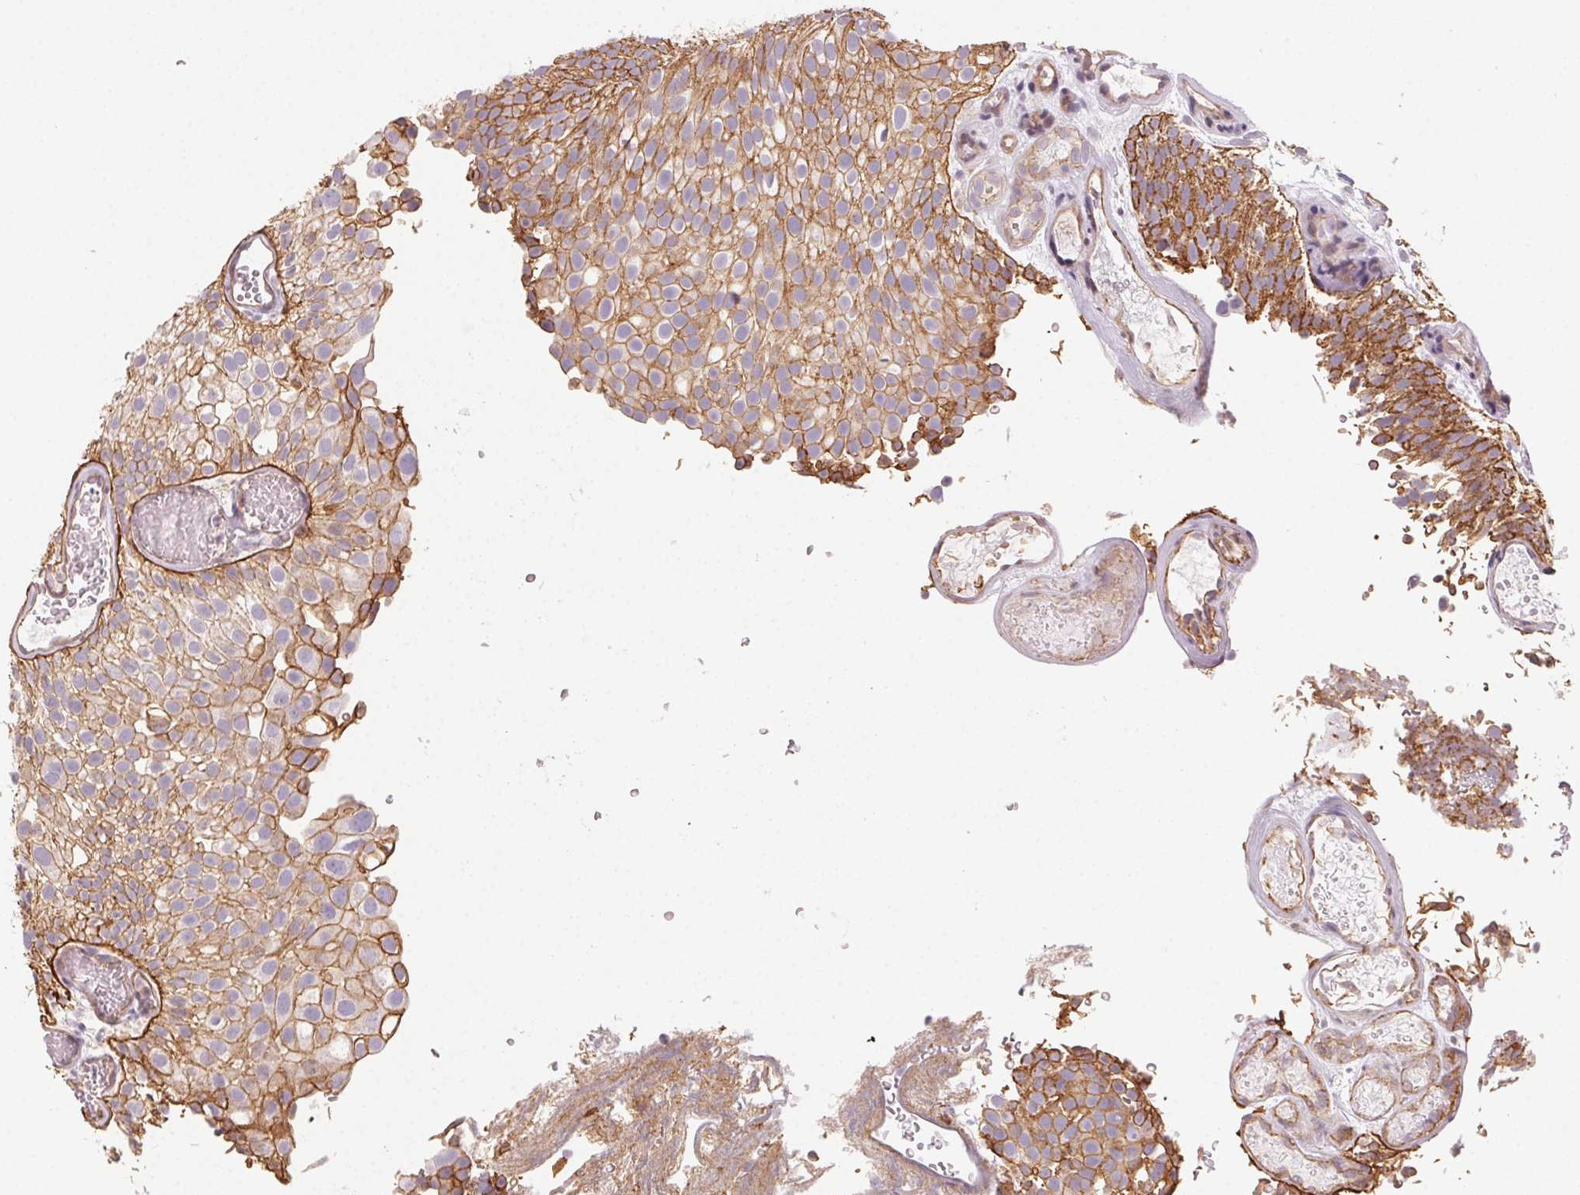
{"staining": {"intensity": "moderate", "quantity": ">75%", "location": "cytoplasmic/membranous"}, "tissue": "urothelial cancer", "cell_type": "Tumor cells", "image_type": "cancer", "snomed": [{"axis": "morphology", "description": "Urothelial carcinoma, Low grade"}, {"axis": "topography", "description": "Urinary bladder"}], "caption": "Urothelial carcinoma (low-grade) stained for a protein (brown) exhibits moderate cytoplasmic/membranous positive expression in approximately >75% of tumor cells.", "gene": "PLA2G4F", "patient": {"sex": "male", "age": 78}}